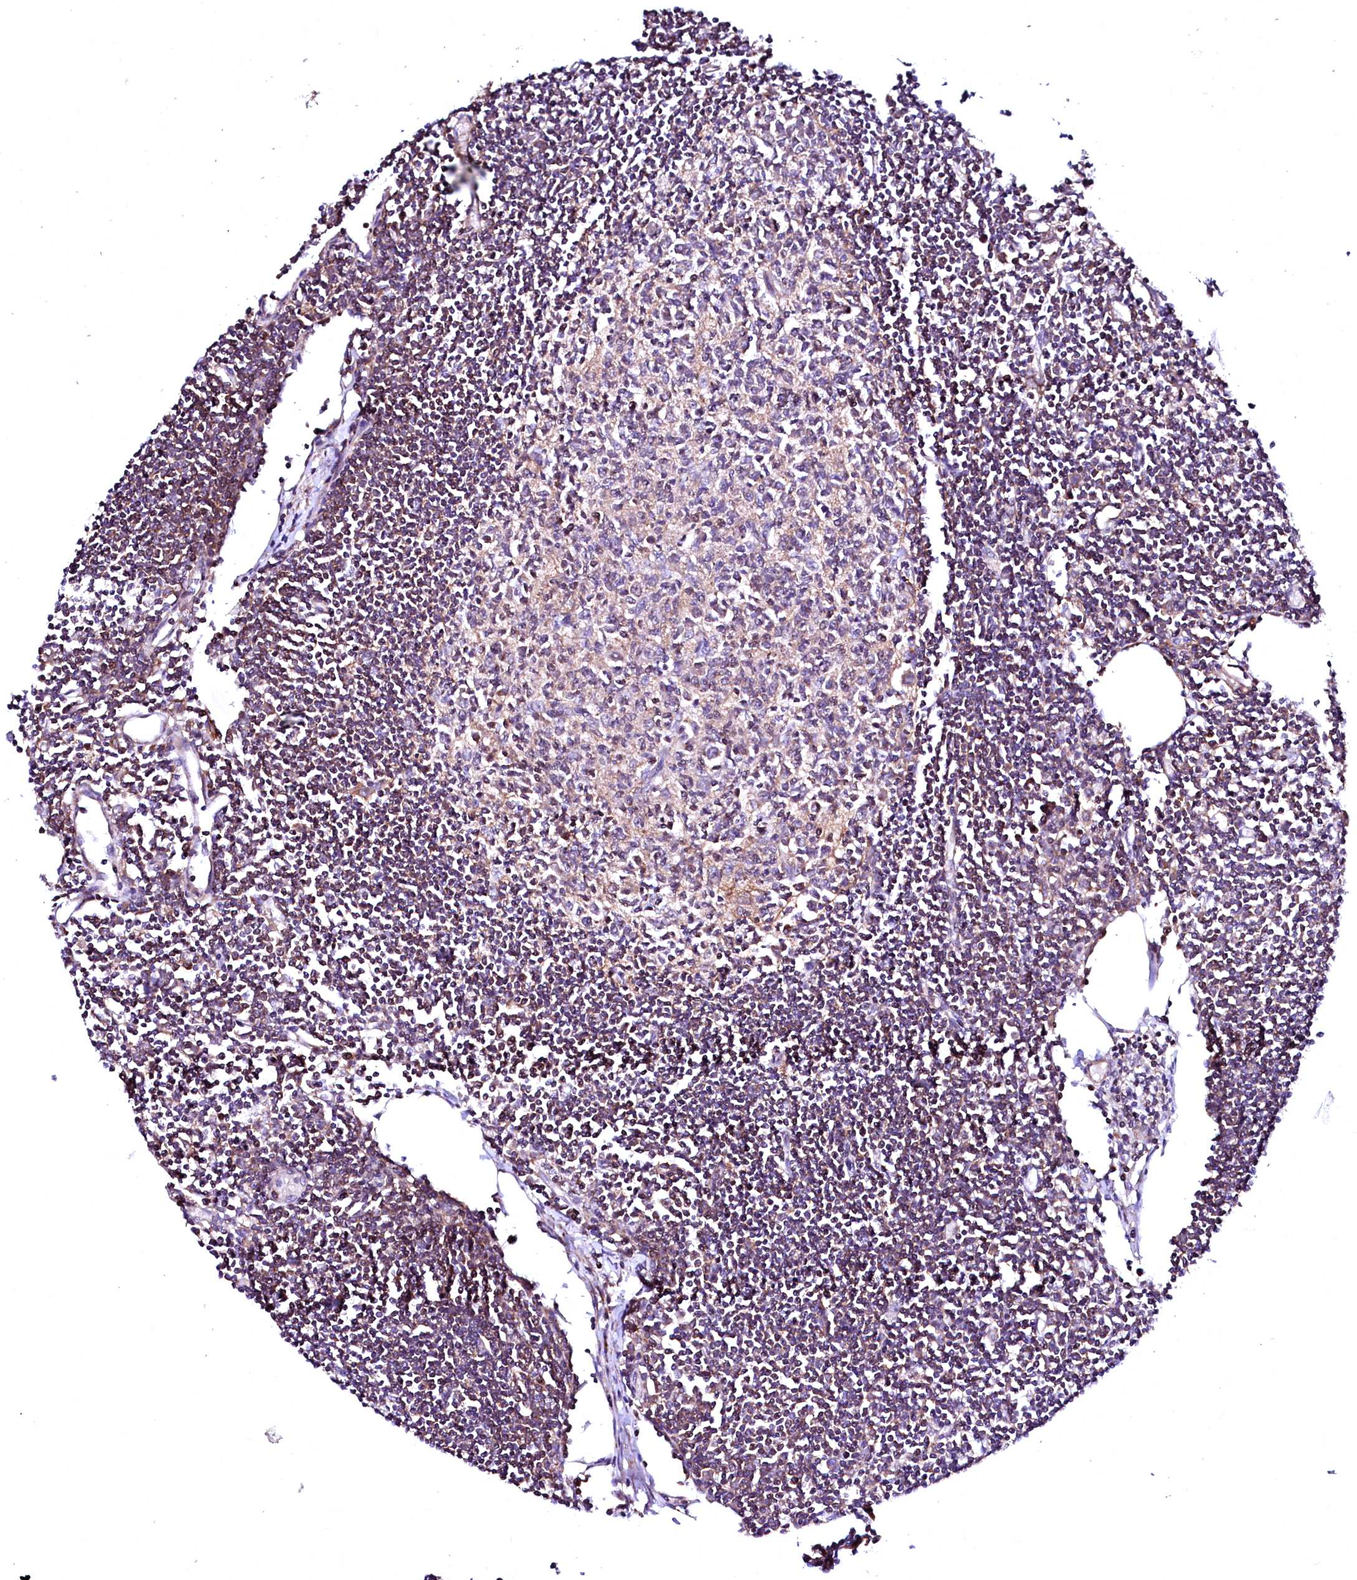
{"staining": {"intensity": "negative", "quantity": "none", "location": "none"}, "tissue": "lymph node", "cell_type": "Germinal center cells", "image_type": "normal", "snomed": [{"axis": "morphology", "description": "Normal tissue, NOS"}, {"axis": "topography", "description": "Lymph node"}], "caption": "Micrograph shows no protein expression in germinal center cells of unremarkable lymph node.", "gene": "GPR176", "patient": {"sex": "female", "age": 11}}